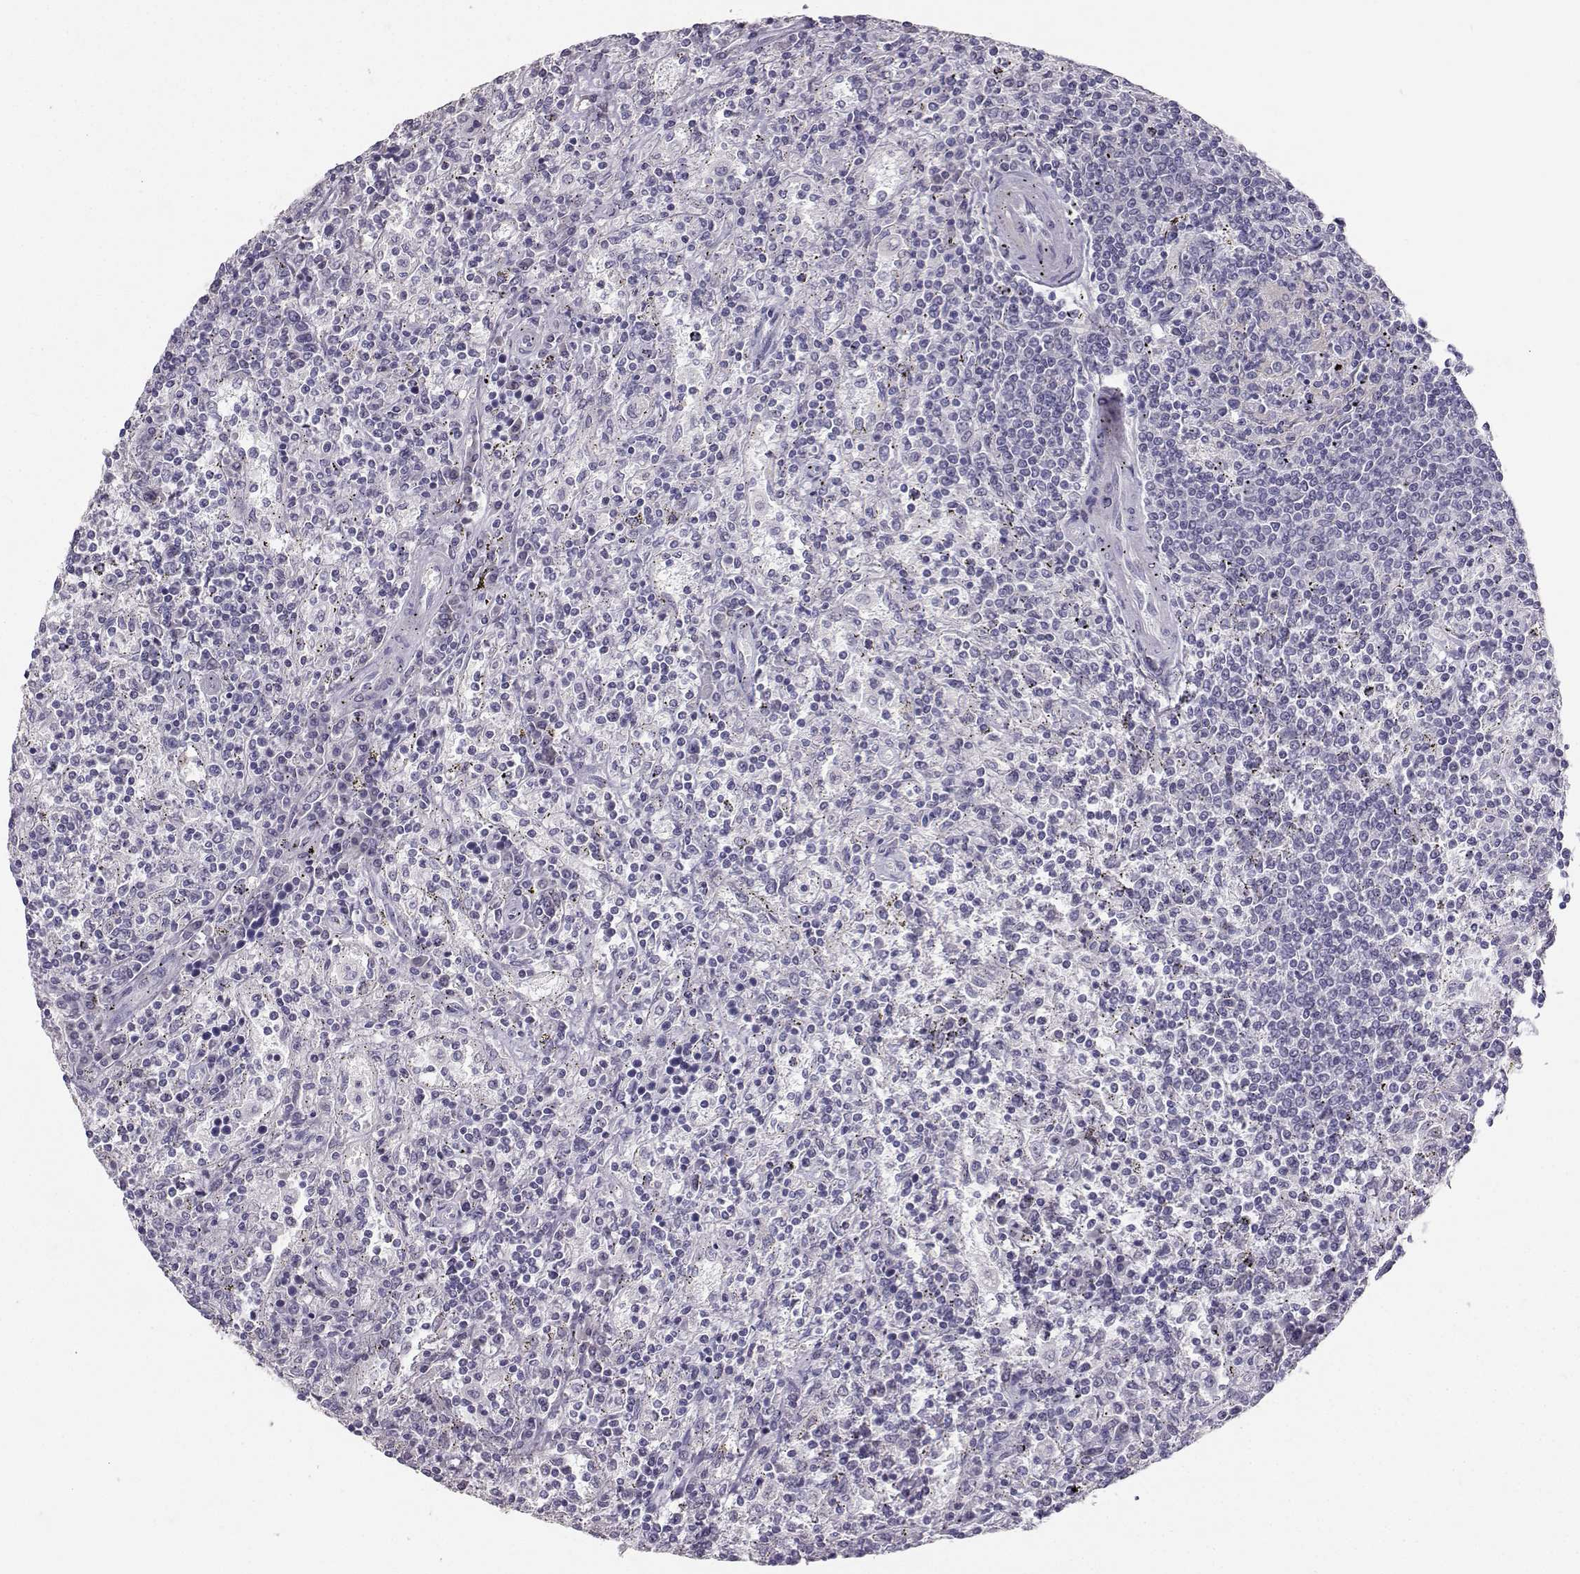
{"staining": {"intensity": "negative", "quantity": "none", "location": "none"}, "tissue": "lymphoma", "cell_type": "Tumor cells", "image_type": "cancer", "snomed": [{"axis": "morphology", "description": "Malignant lymphoma, non-Hodgkin's type, Low grade"}, {"axis": "topography", "description": "Spleen"}], "caption": "The histopathology image shows no staining of tumor cells in low-grade malignant lymphoma, non-Hodgkin's type.", "gene": "PKP2", "patient": {"sex": "male", "age": 62}}